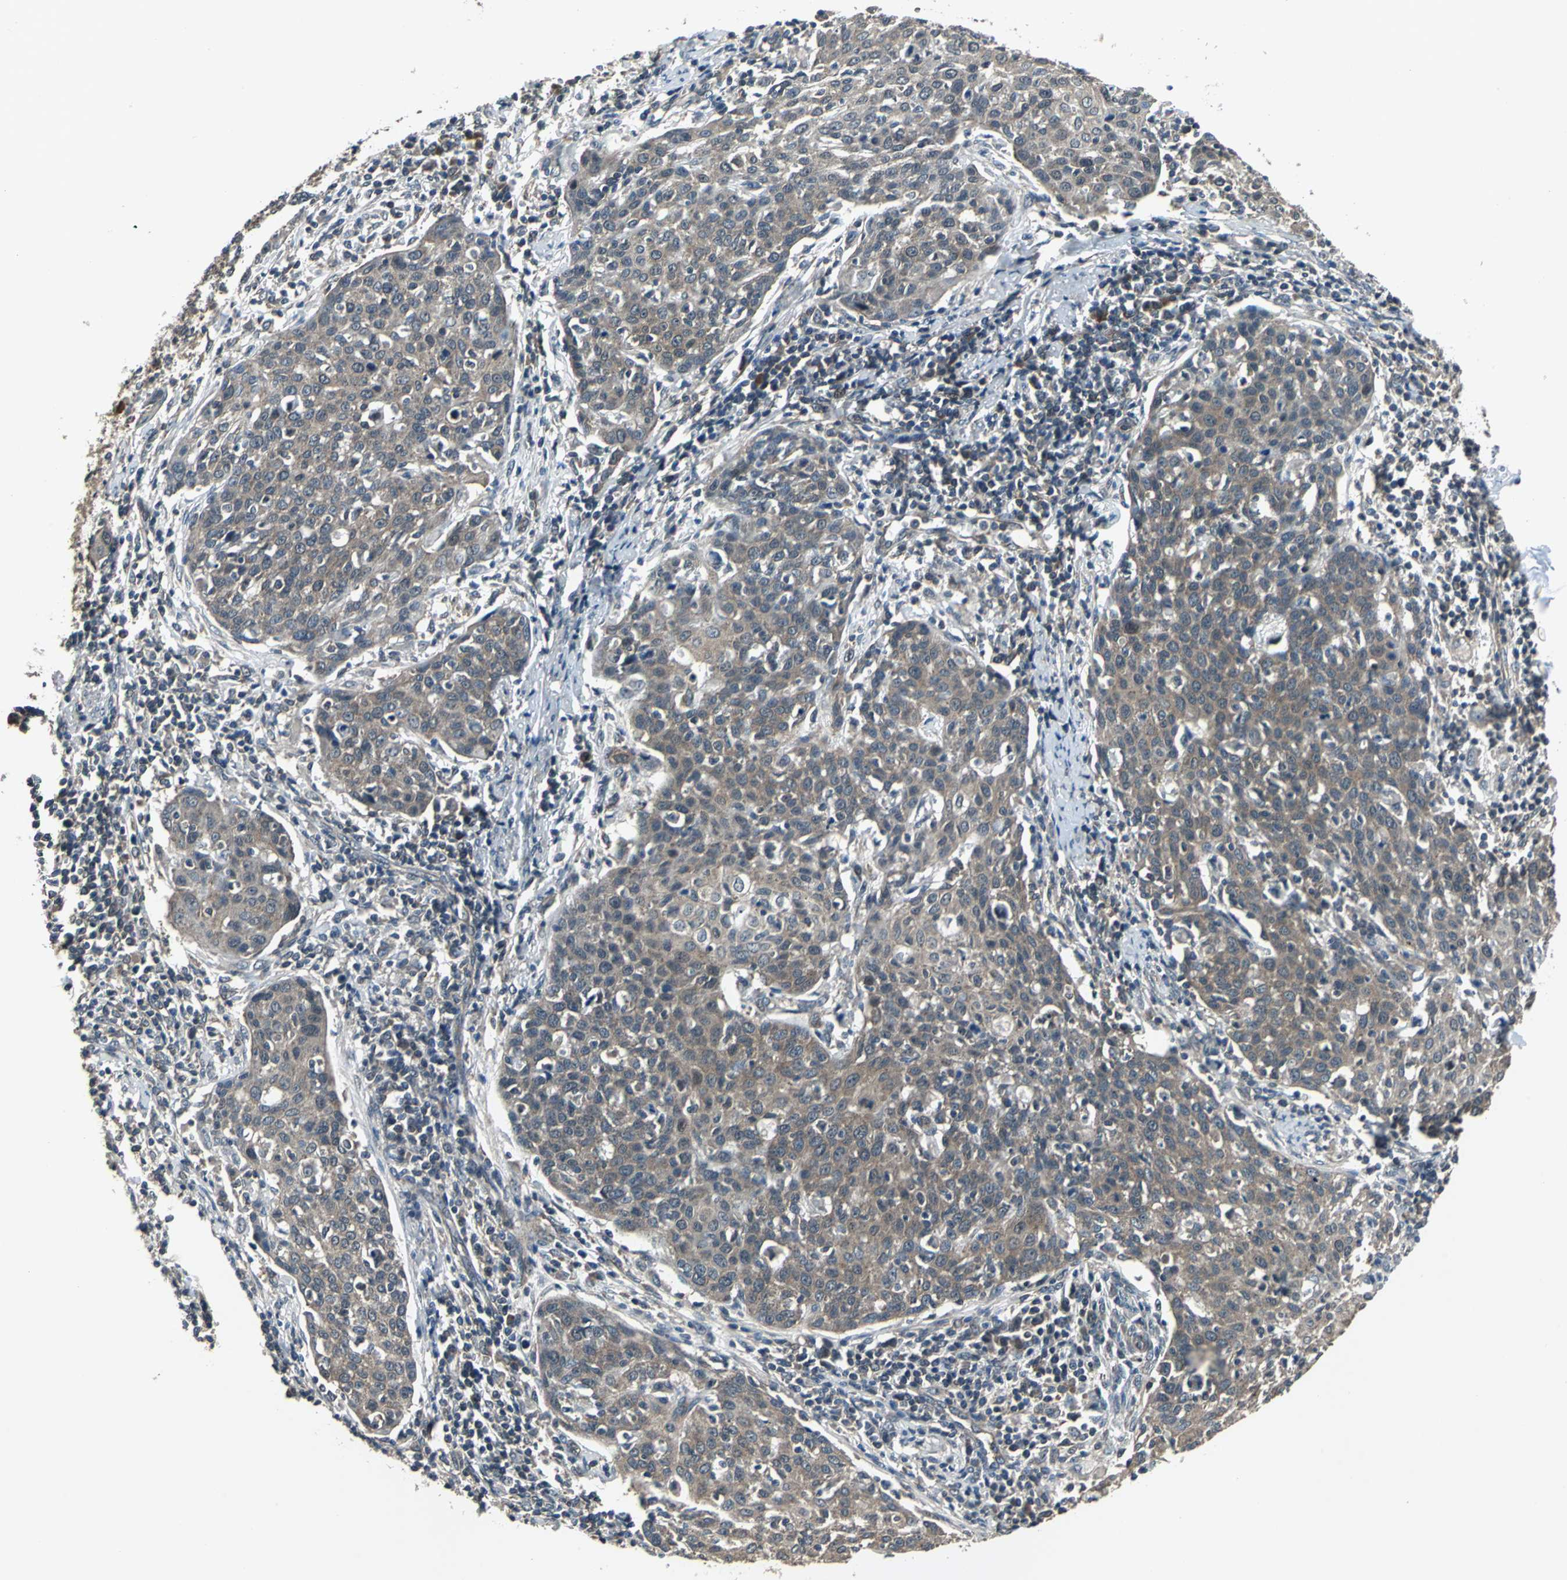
{"staining": {"intensity": "weak", "quantity": ">75%", "location": "cytoplasmic/membranous"}, "tissue": "cervical cancer", "cell_type": "Tumor cells", "image_type": "cancer", "snomed": [{"axis": "morphology", "description": "Squamous cell carcinoma, NOS"}, {"axis": "topography", "description": "Cervix"}], "caption": "Protein analysis of cervical squamous cell carcinoma tissue shows weak cytoplasmic/membranous expression in about >75% of tumor cells.", "gene": "PFDN1", "patient": {"sex": "female", "age": 38}}